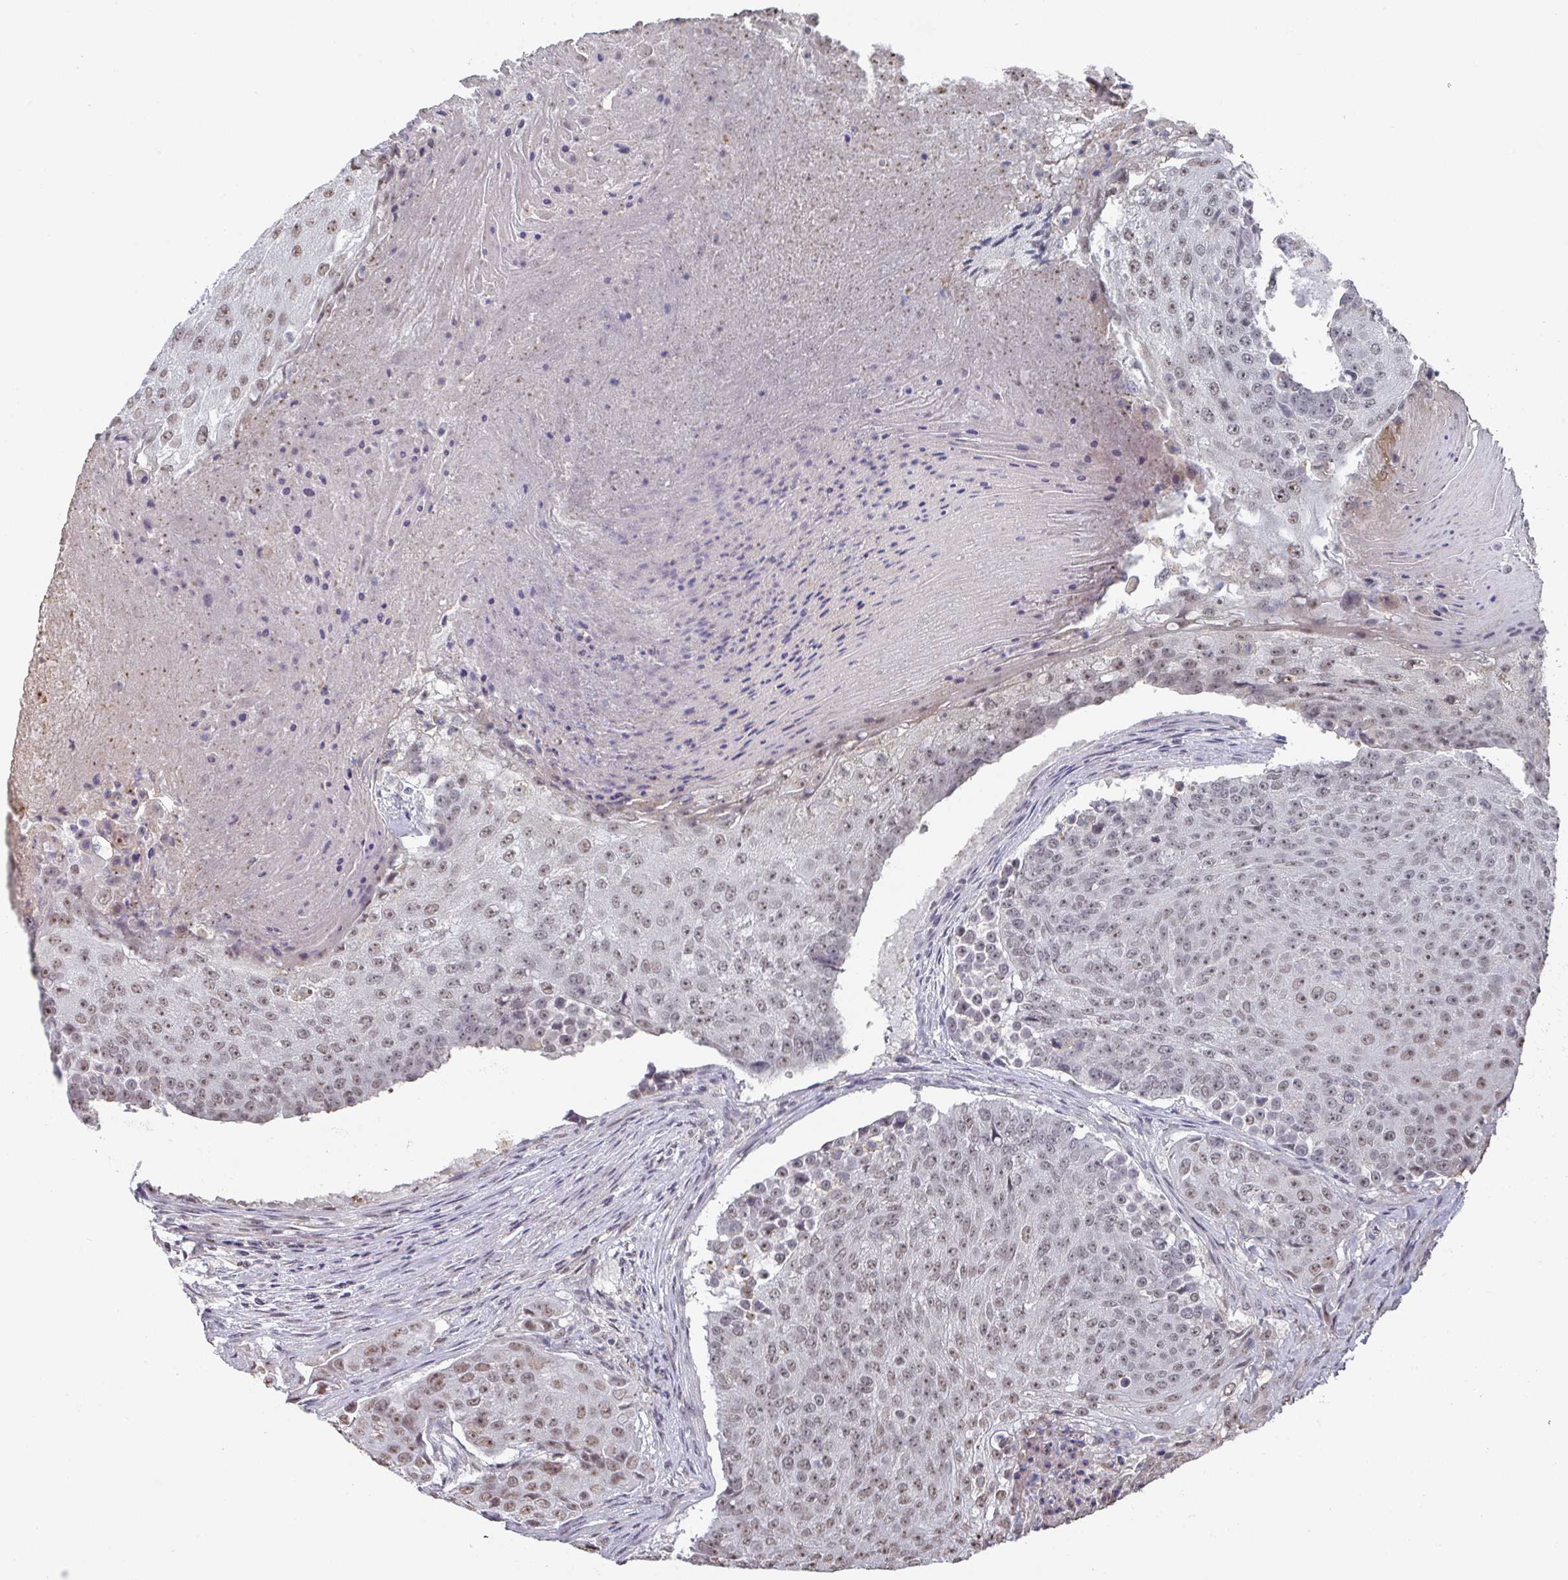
{"staining": {"intensity": "moderate", "quantity": "25%-75%", "location": "nuclear"}, "tissue": "urothelial cancer", "cell_type": "Tumor cells", "image_type": "cancer", "snomed": [{"axis": "morphology", "description": "Urothelial carcinoma, High grade"}, {"axis": "topography", "description": "Urinary bladder"}], "caption": "Urothelial carcinoma (high-grade) stained for a protein (brown) exhibits moderate nuclear positive staining in approximately 25%-75% of tumor cells.", "gene": "ZNF654", "patient": {"sex": "female", "age": 63}}